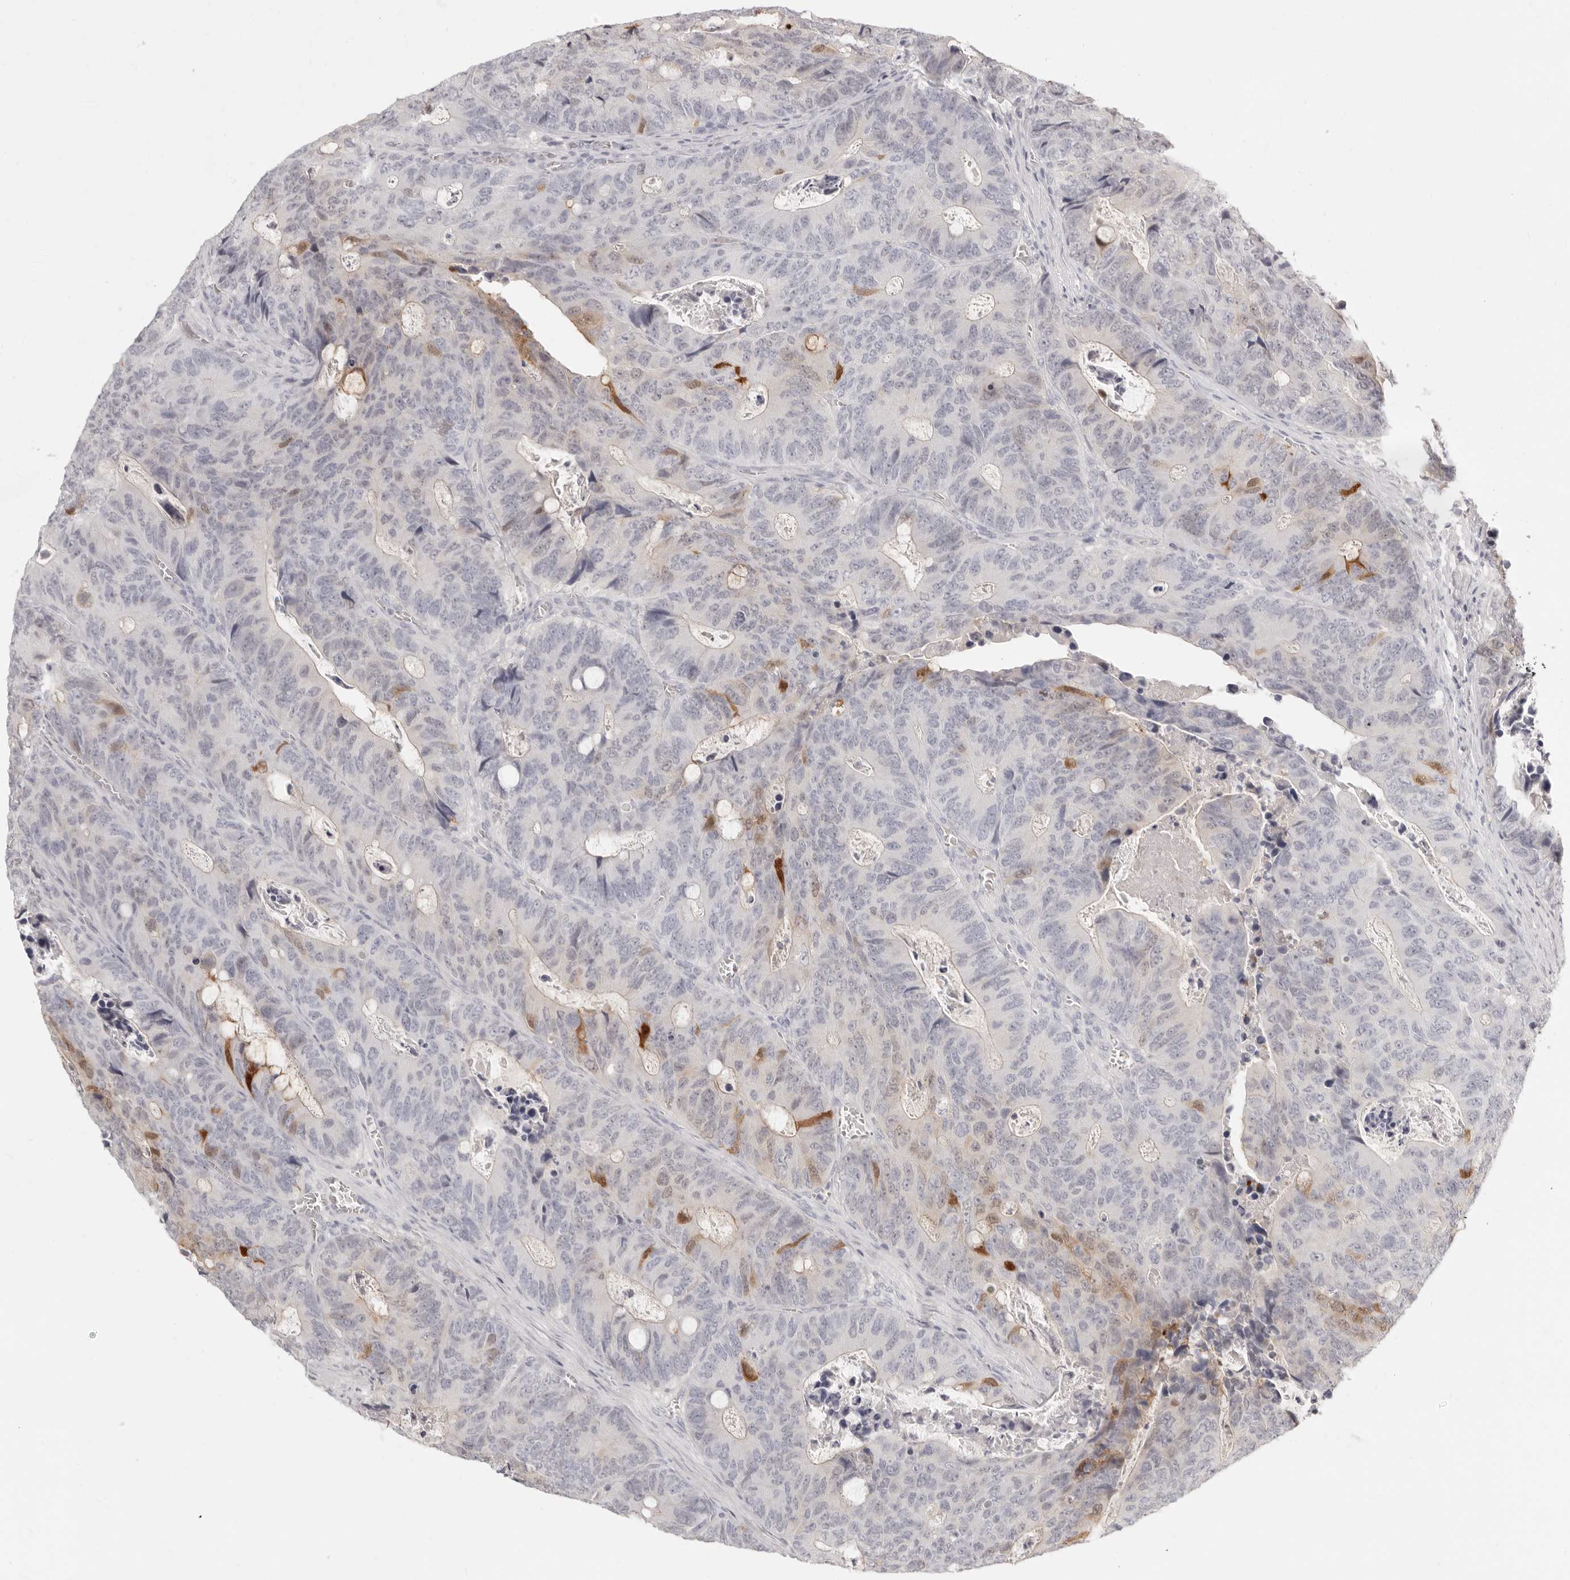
{"staining": {"intensity": "moderate", "quantity": "<25%", "location": "cytoplasmic/membranous,nuclear"}, "tissue": "colorectal cancer", "cell_type": "Tumor cells", "image_type": "cancer", "snomed": [{"axis": "morphology", "description": "Adenocarcinoma, NOS"}, {"axis": "topography", "description": "Colon"}], "caption": "DAB (3,3'-diaminobenzidine) immunohistochemical staining of colorectal cancer exhibits moderate cytoplasmic/membranous and nuclear protein staining in approximately <25% of tumor cells. (Brightfield microscopy of DAB IHC at high magnification).", "gene": "FABP1", "patient": {"sex": "male", "age": 87}}